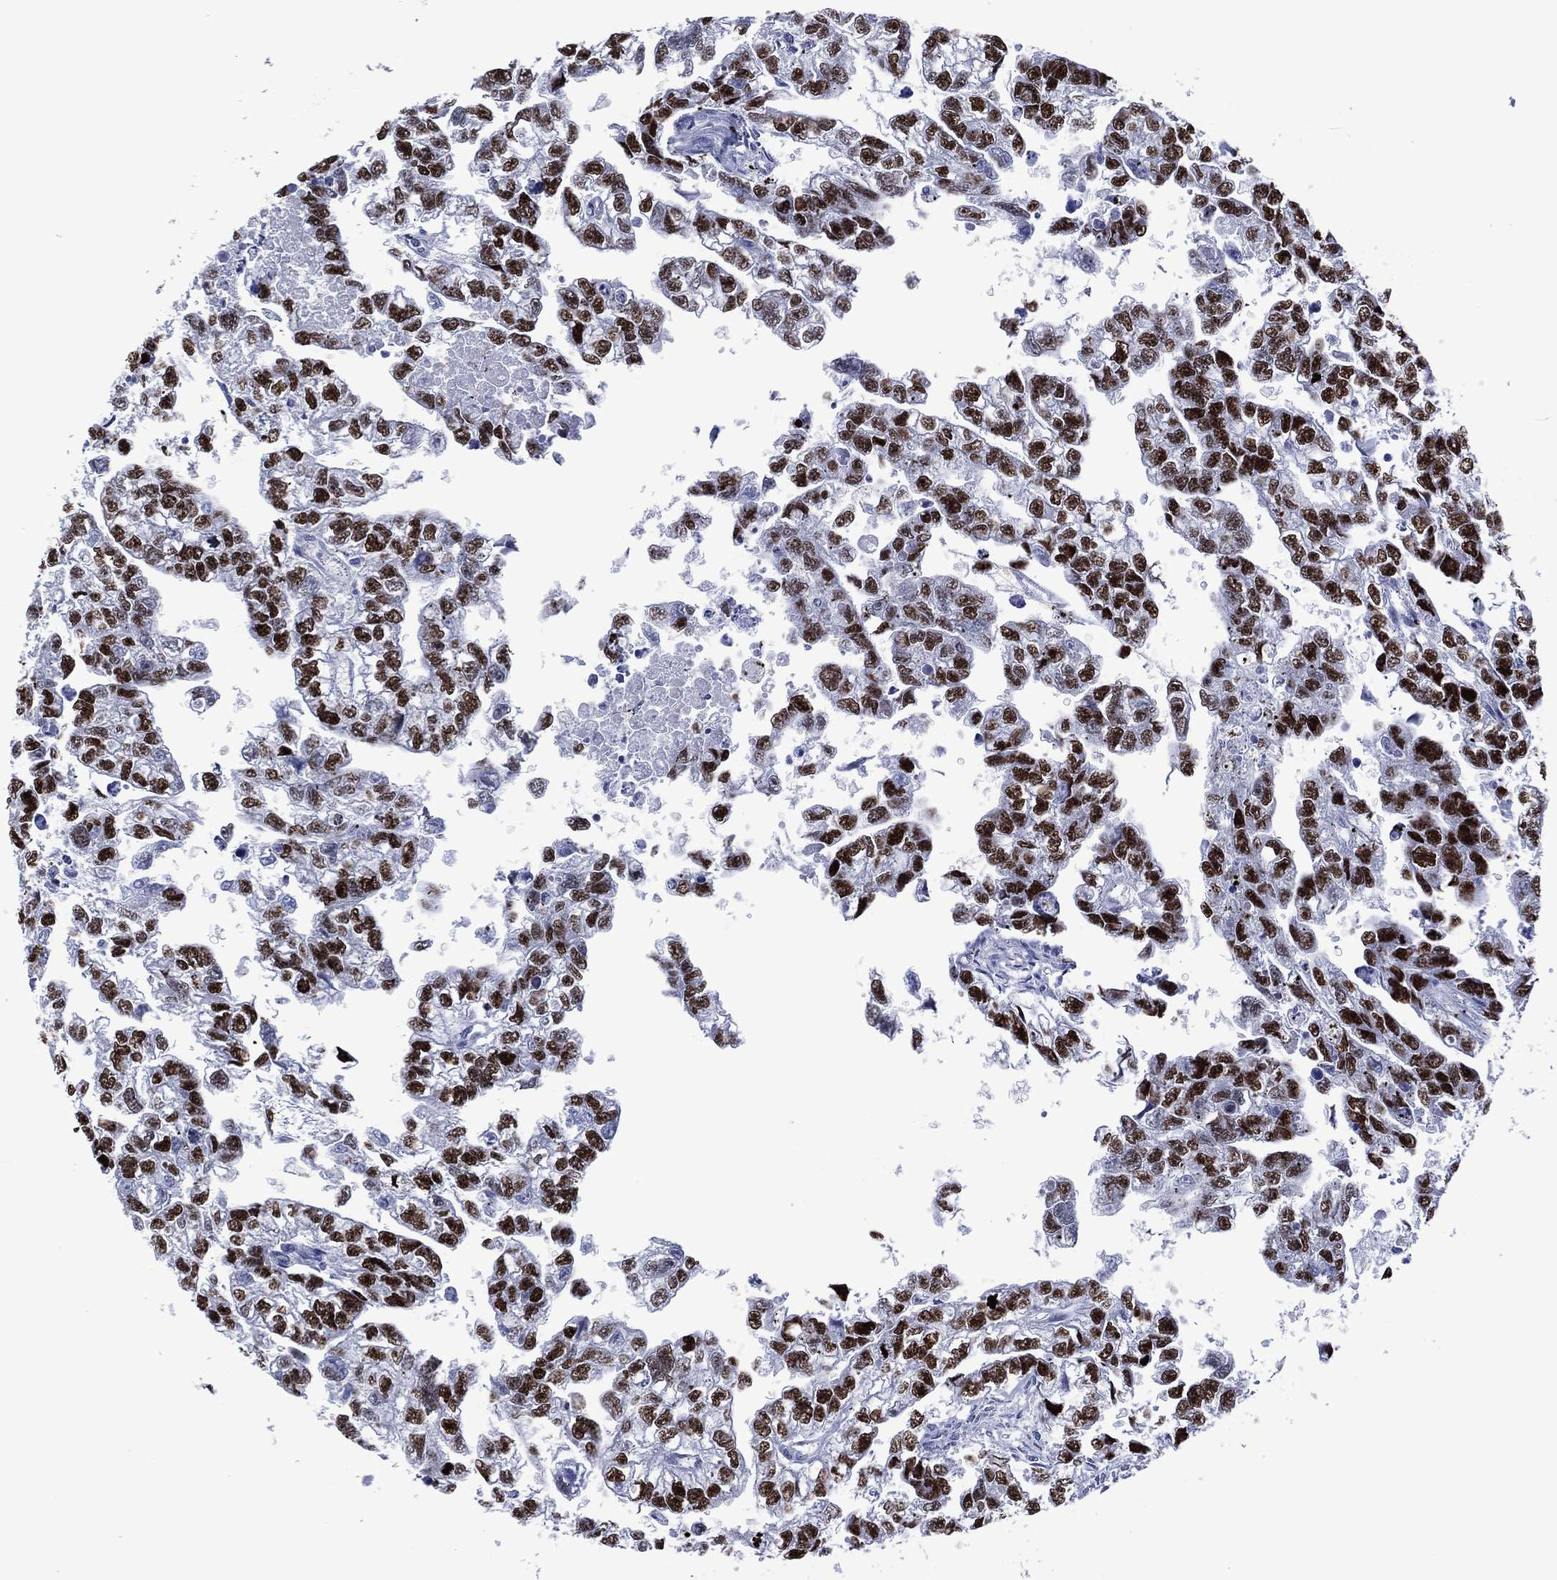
{"staining": {"intensity": "strong", "quantity": "25%-75%", "location": "nuclear"}, "tissue": "testis cancer", "cell_type": "Tumor cells", "image_type": "cancer", "snomed": [{"axis": "morphology", "description": "Carcinoma, Embryonal, NOS"}, {"axis": "morphology", "description": "Teratoma, malignant, NOS"}, {"axis": "topography", "description": "Testis"}], "caption": "Immunohistochemistry (IHC) micrograph of neoplastic tissue: malignant teratoma (testis) stained using immunohistochemistry (IHC) demonstrates high levels of strong protein expression localized specifically in the nuclear of tumor cells, appearing as a nuclear brown color.", "gene": "UTF1", "patient": {"sex": "male", "age": 44}}